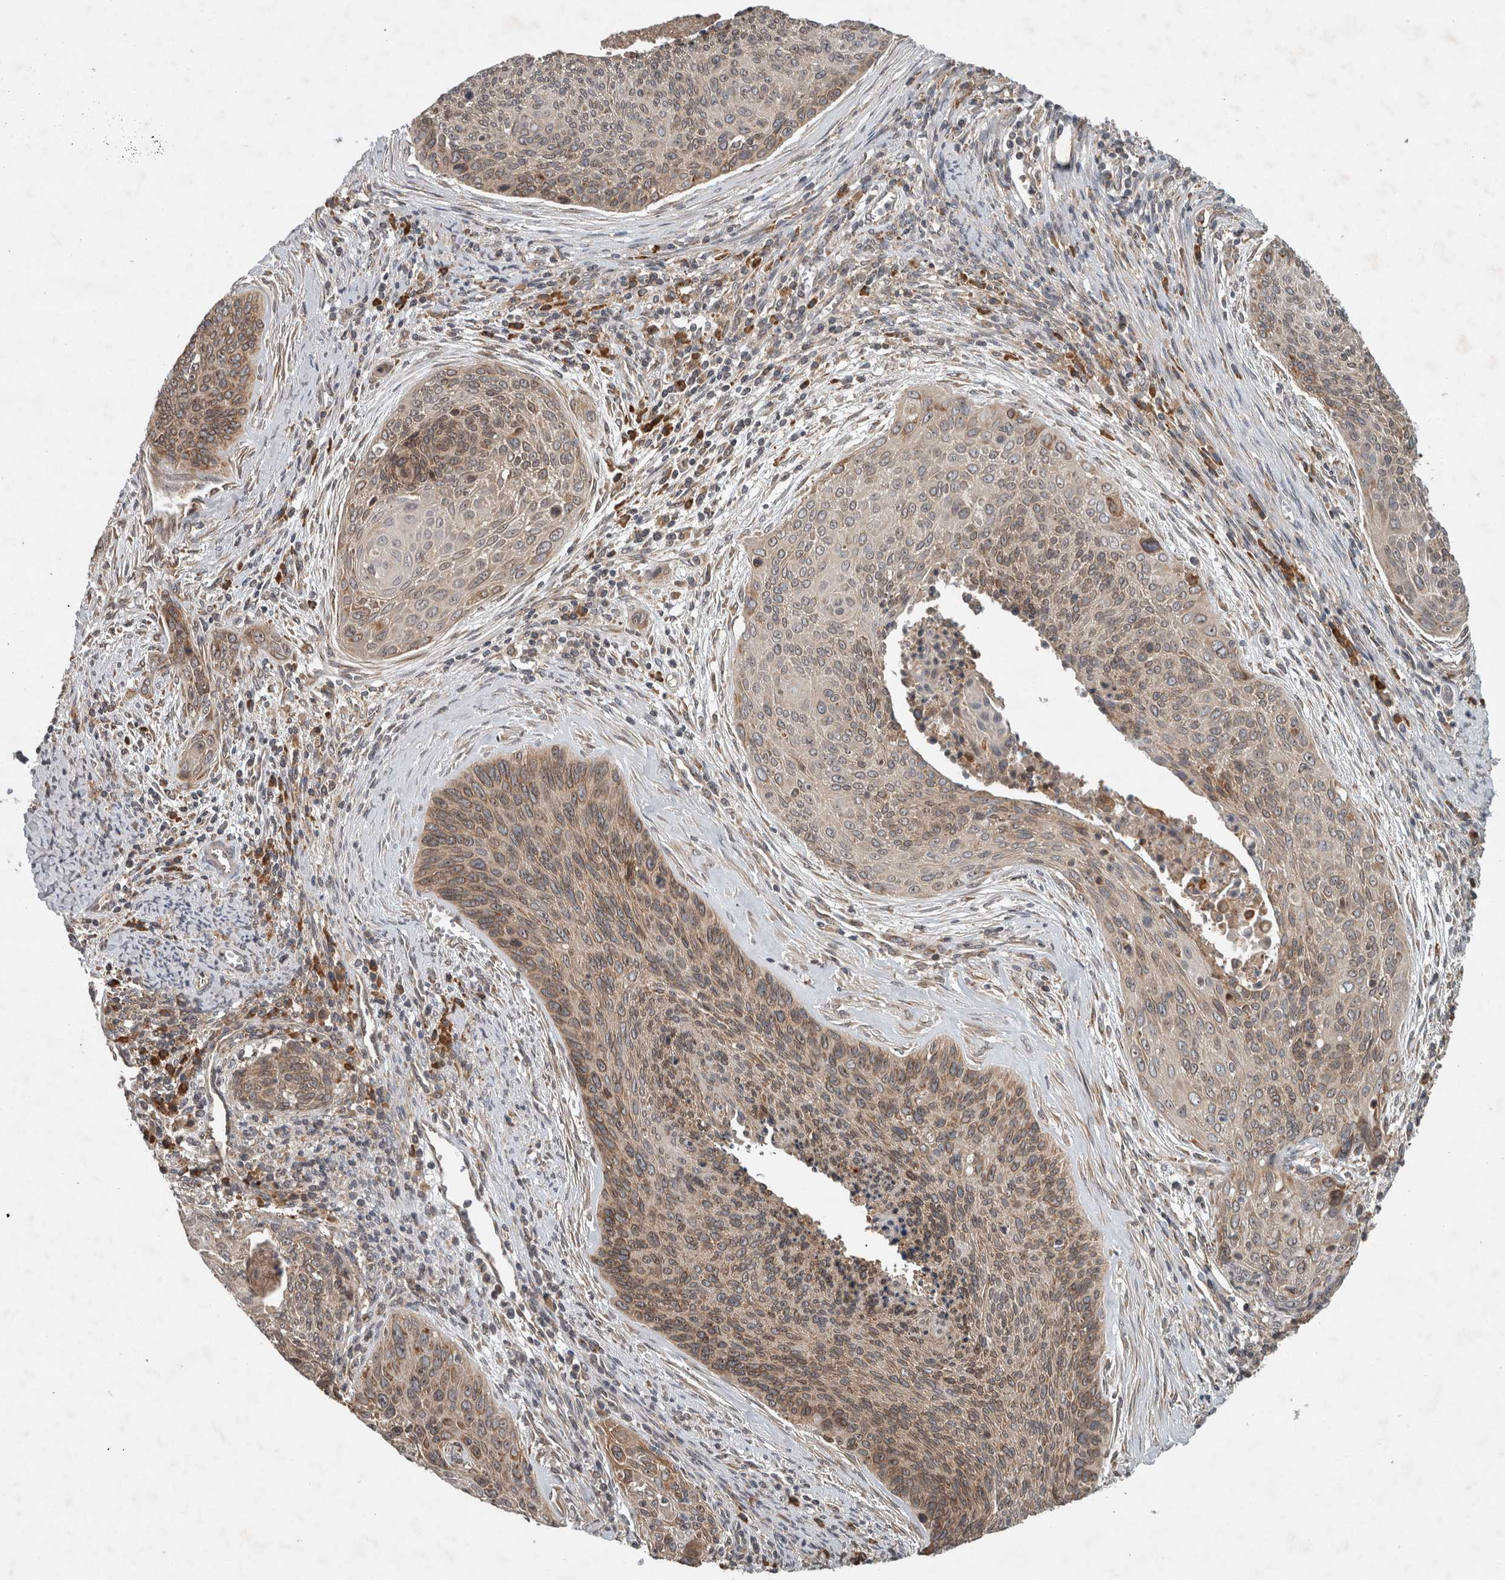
{"staining": {"intensity": "moderate", "quantity": "25%-75%", "location": "cytoplasmic/membranous"}, "tissue": "cervical cancer", "cell_type": "Tumor cells", "image_type": "cancer", "snomed": [{"axis": "morphology", "description": "Squamous cell carcinoma, NOS"}, {"axis": "topography", "description": "Cervix"}], "caption": "This is an image of IHC staining of cervical cancer (squamous cell carcinoma), which shows moderate staining in the cytoplasmic/membranous of tumor cells.", "gene": "GPR137B", "patient": {"sex": "female", "age": 55}}